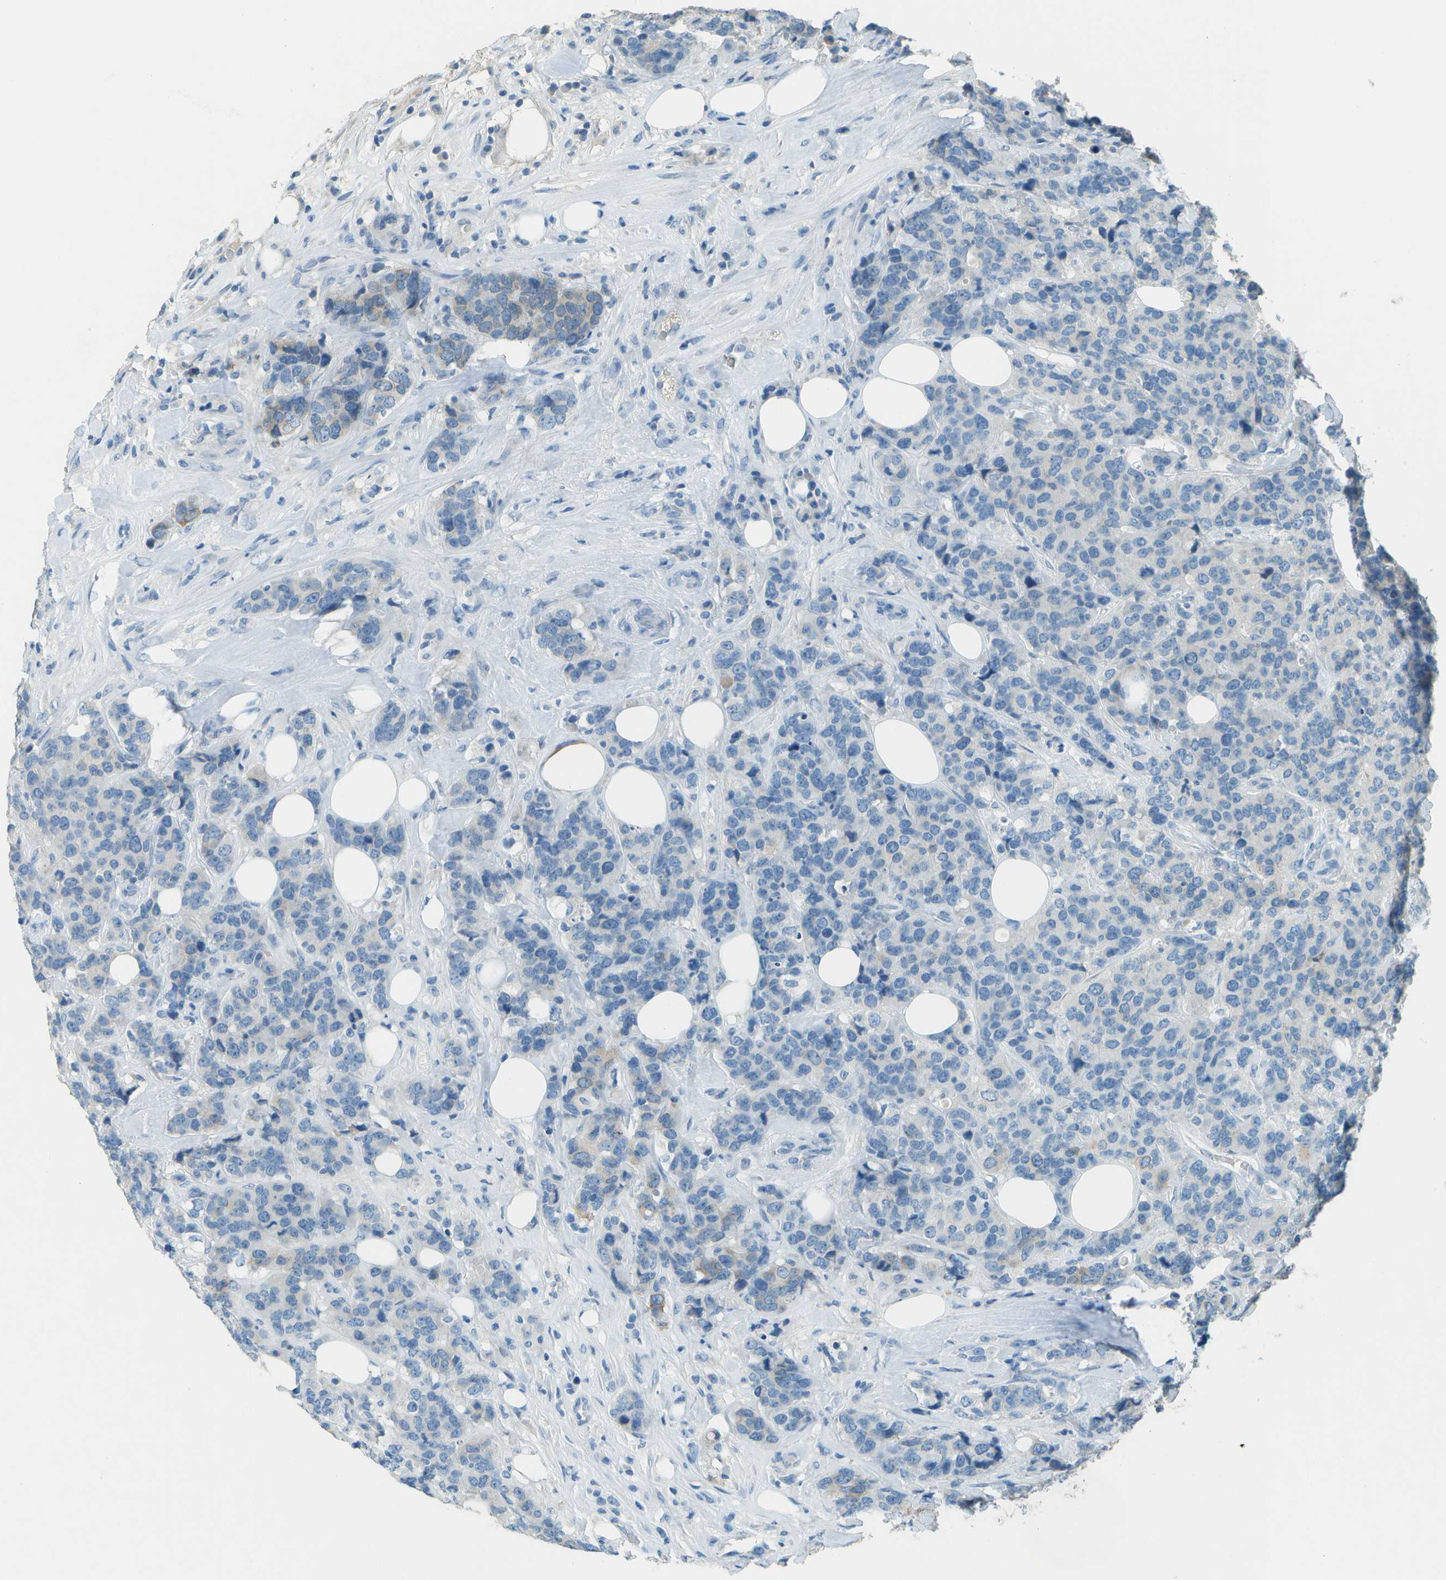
{"staining": {"intensity": "weak", "quantity": "<25%", "location": "cytoplasmic/membranous"}, "tissue": "breast cancer", "cell_type": "Tumor cells", "image_type": "cancer", "snomed": [{"axis": "morphology", "description": "Lobular carcinoma"}, {"axis": "topography", "description": "Breast"}], "caption": "Immunohistochemistry histopathology image of neoplastic tissue: human breast cancer stained with DAB (3,3'-diaminobenzidine) reveals no significant protein staining in tumor cells.", "gene": "LGI2", "patient": {"sex": "female", "age": 59}}